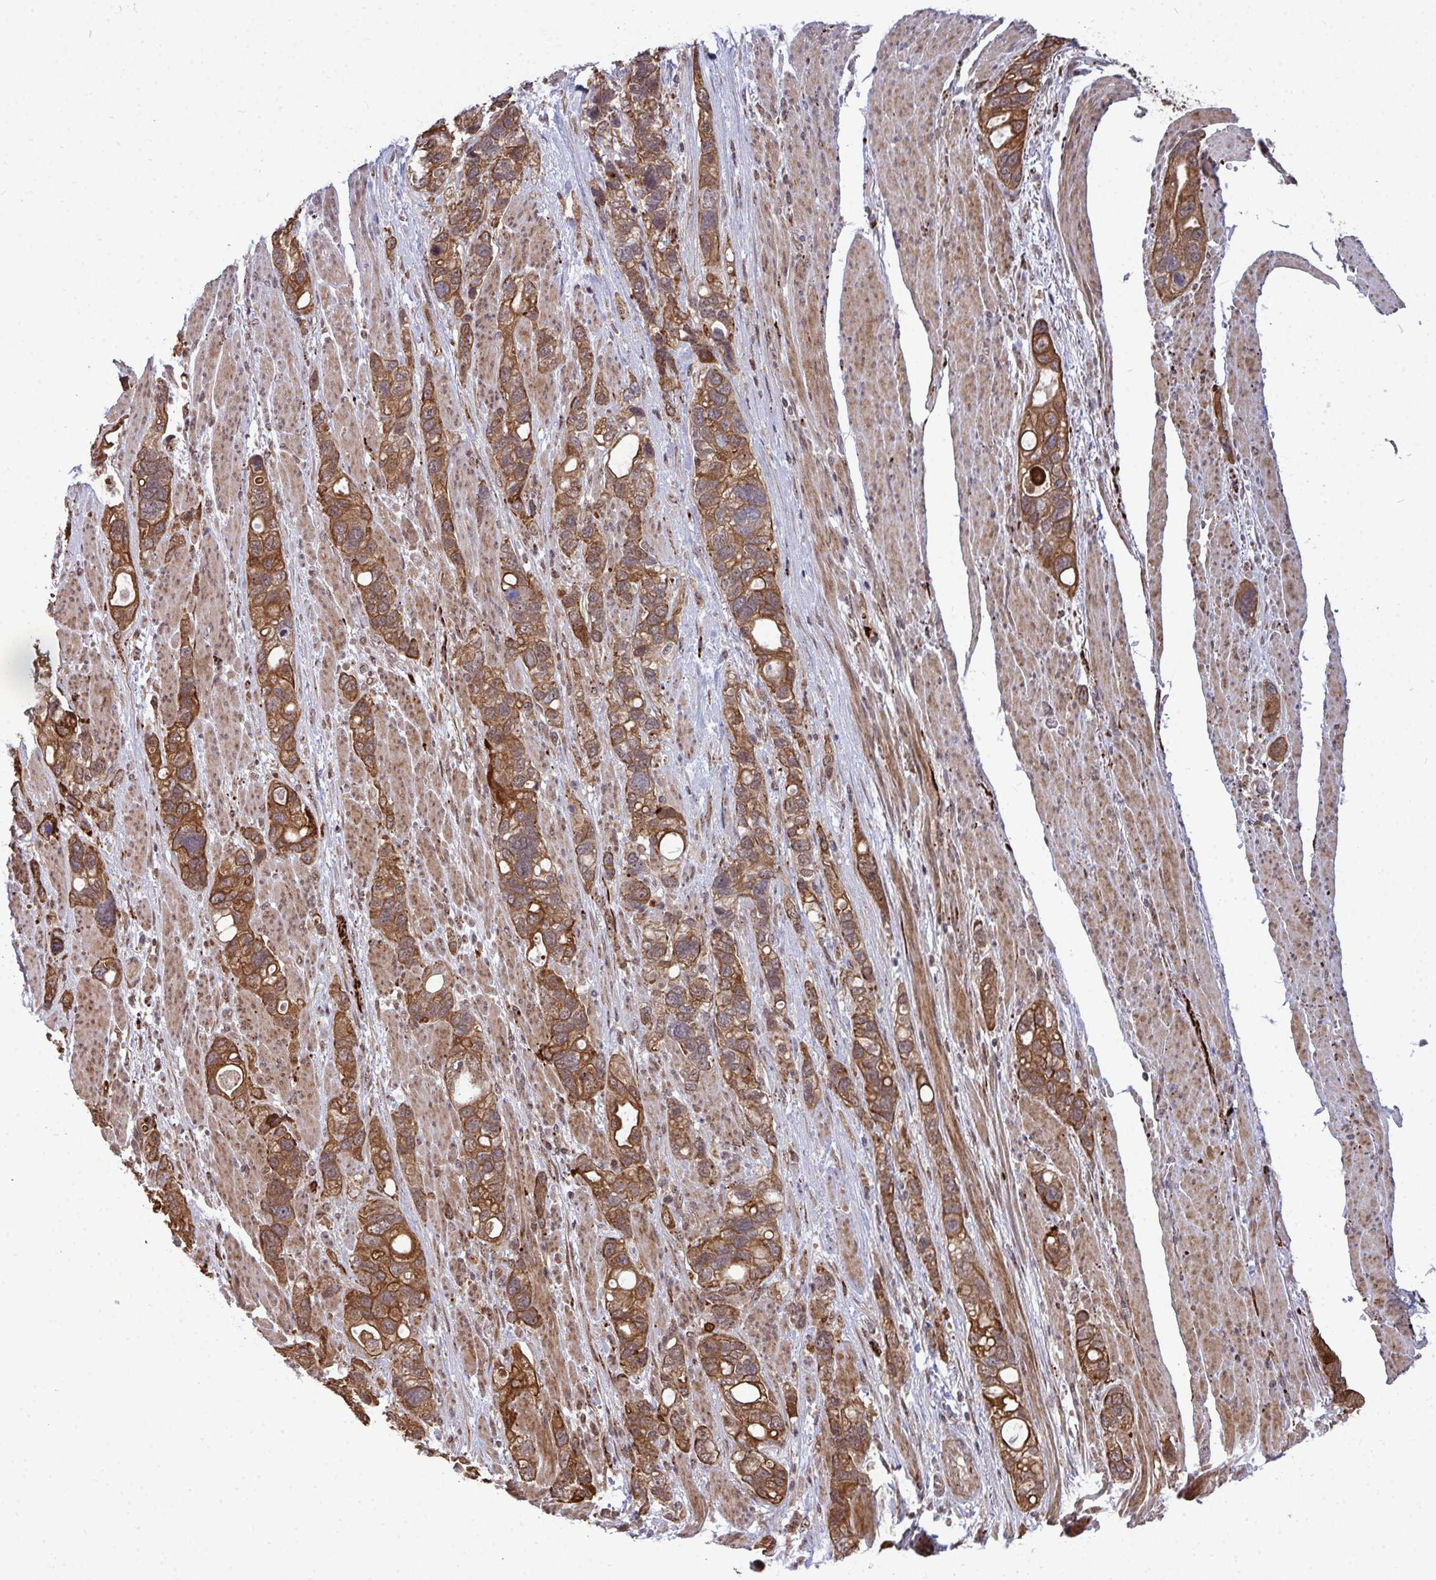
{"staining": {"intensity": "moderate", "quantity": ">75%", "location": "cytoplasmic/membranous"}, "tissue": "stomach cancer", "cell_type": "Tumor cells", "image_type": "cancer", "snomed": [{"axis": "morphology", "description": "Adenocarcinoma, NOS"}, {"axis": "topography", "description": "Stomach, upper"}], "caption": "Tumor cells demonstrate medium levels of moderate cytoplasmic/membranous positivity in approximately >75% of cells in human adenocarcinoma (stomach).", "gene": "TRIM44", "patient": {"sex": "female", "age": 81}}